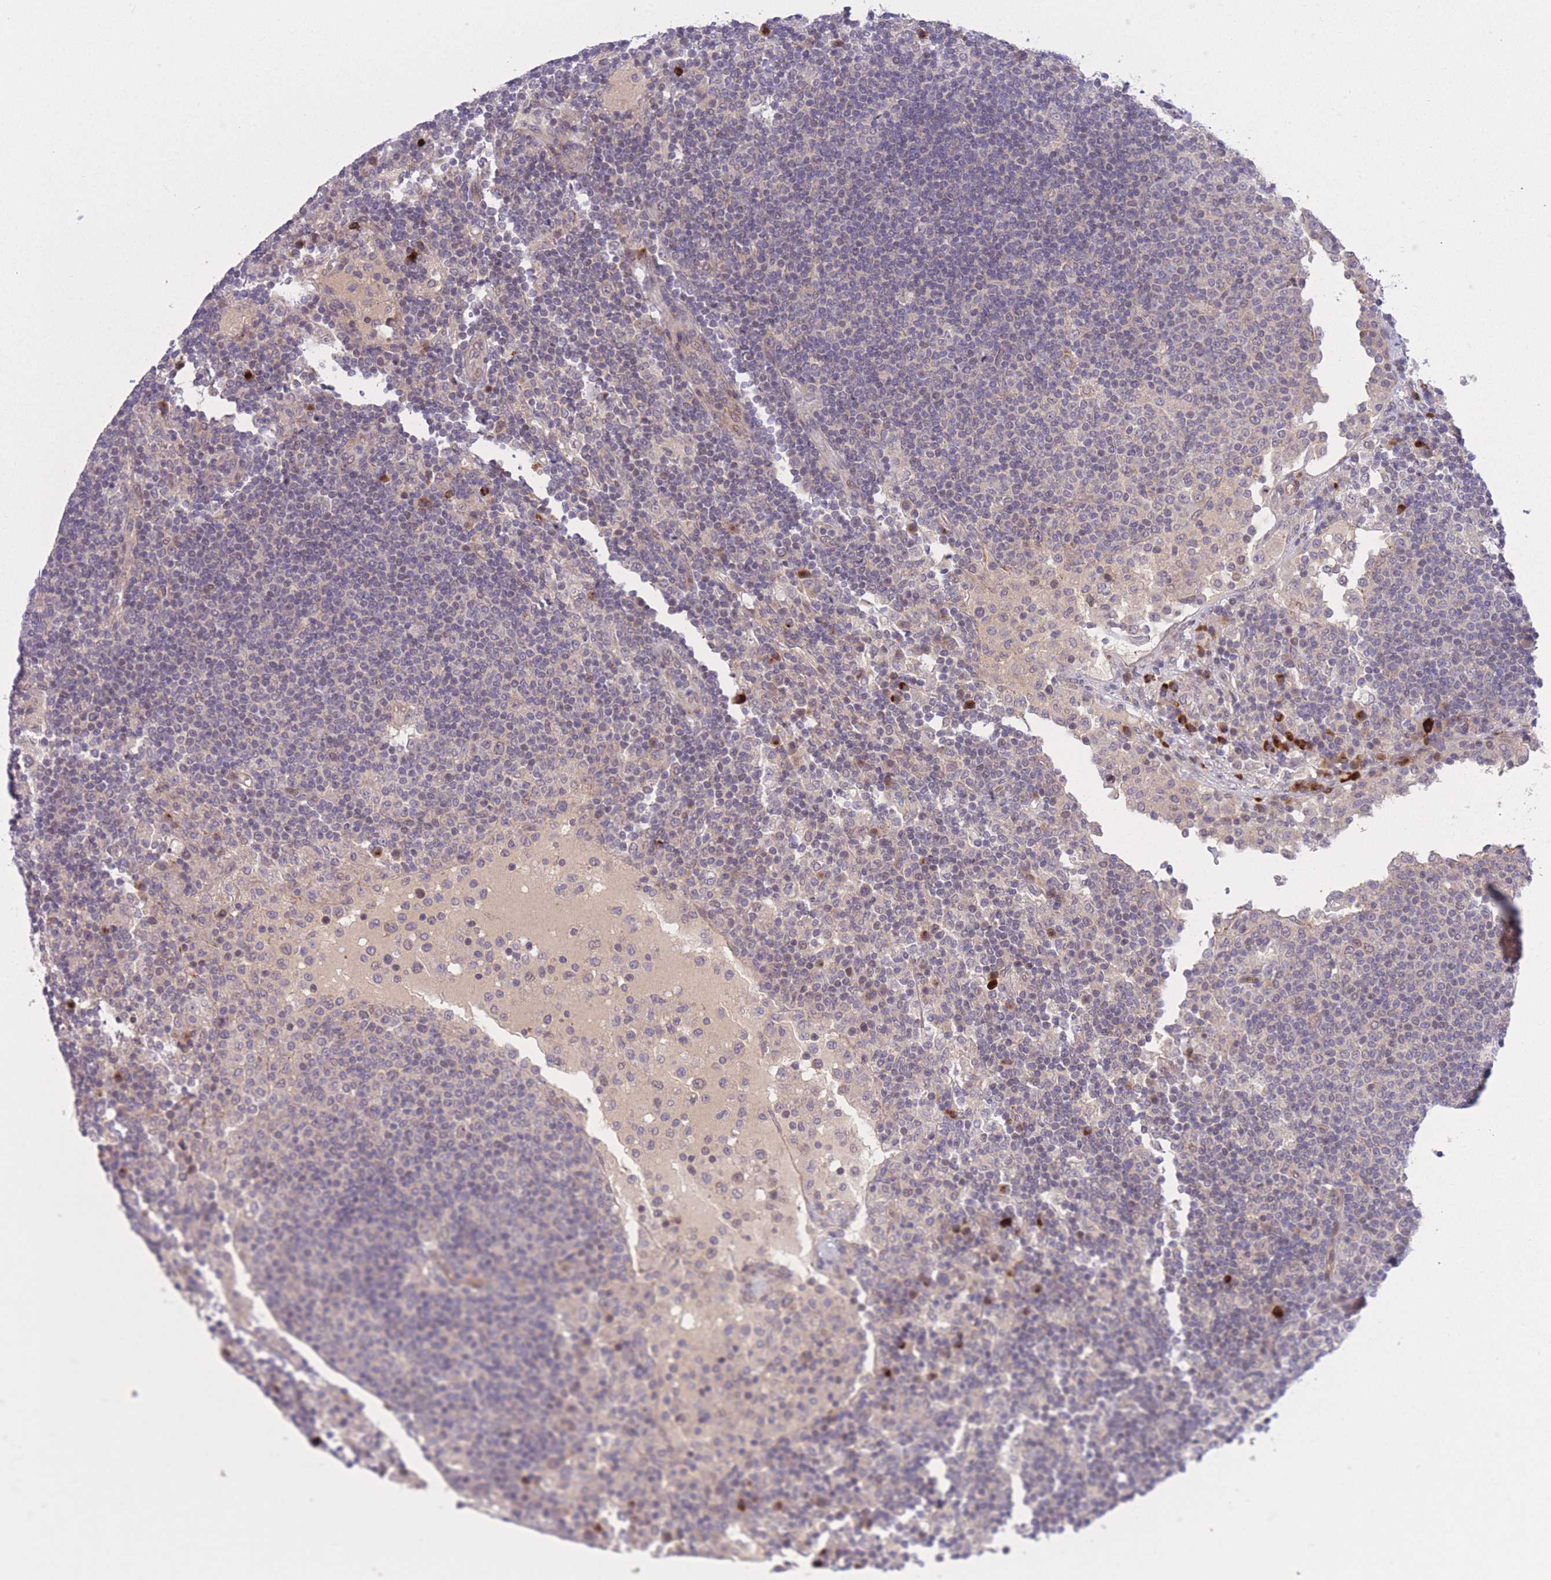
{"staining": {"intensity": "moderate", "quantity": "25%-75%", "location": "cytoplasmic/membranous,nuclear"}, "tissue": "lymph node", "cell_type": "Germinal center cells", "image_type": "normal", "snomed": [{"axis": "morphology", "description": "Normal tissue, NOS"}, {"axis": "topography", "description": "Lymph node"}], "caption": "Lymph node stained with DAB IHC exhibits medium levels of moderate cytoplasmic/membranous,nuclear staining in about 25%-75% of germinal center cells. (DAB (3,3'-diaminobenzidine) IHC with brightfield microscopy, high magnification).", "gene": "CDC25B", "patient": {"sex": "female", "age": 53}}